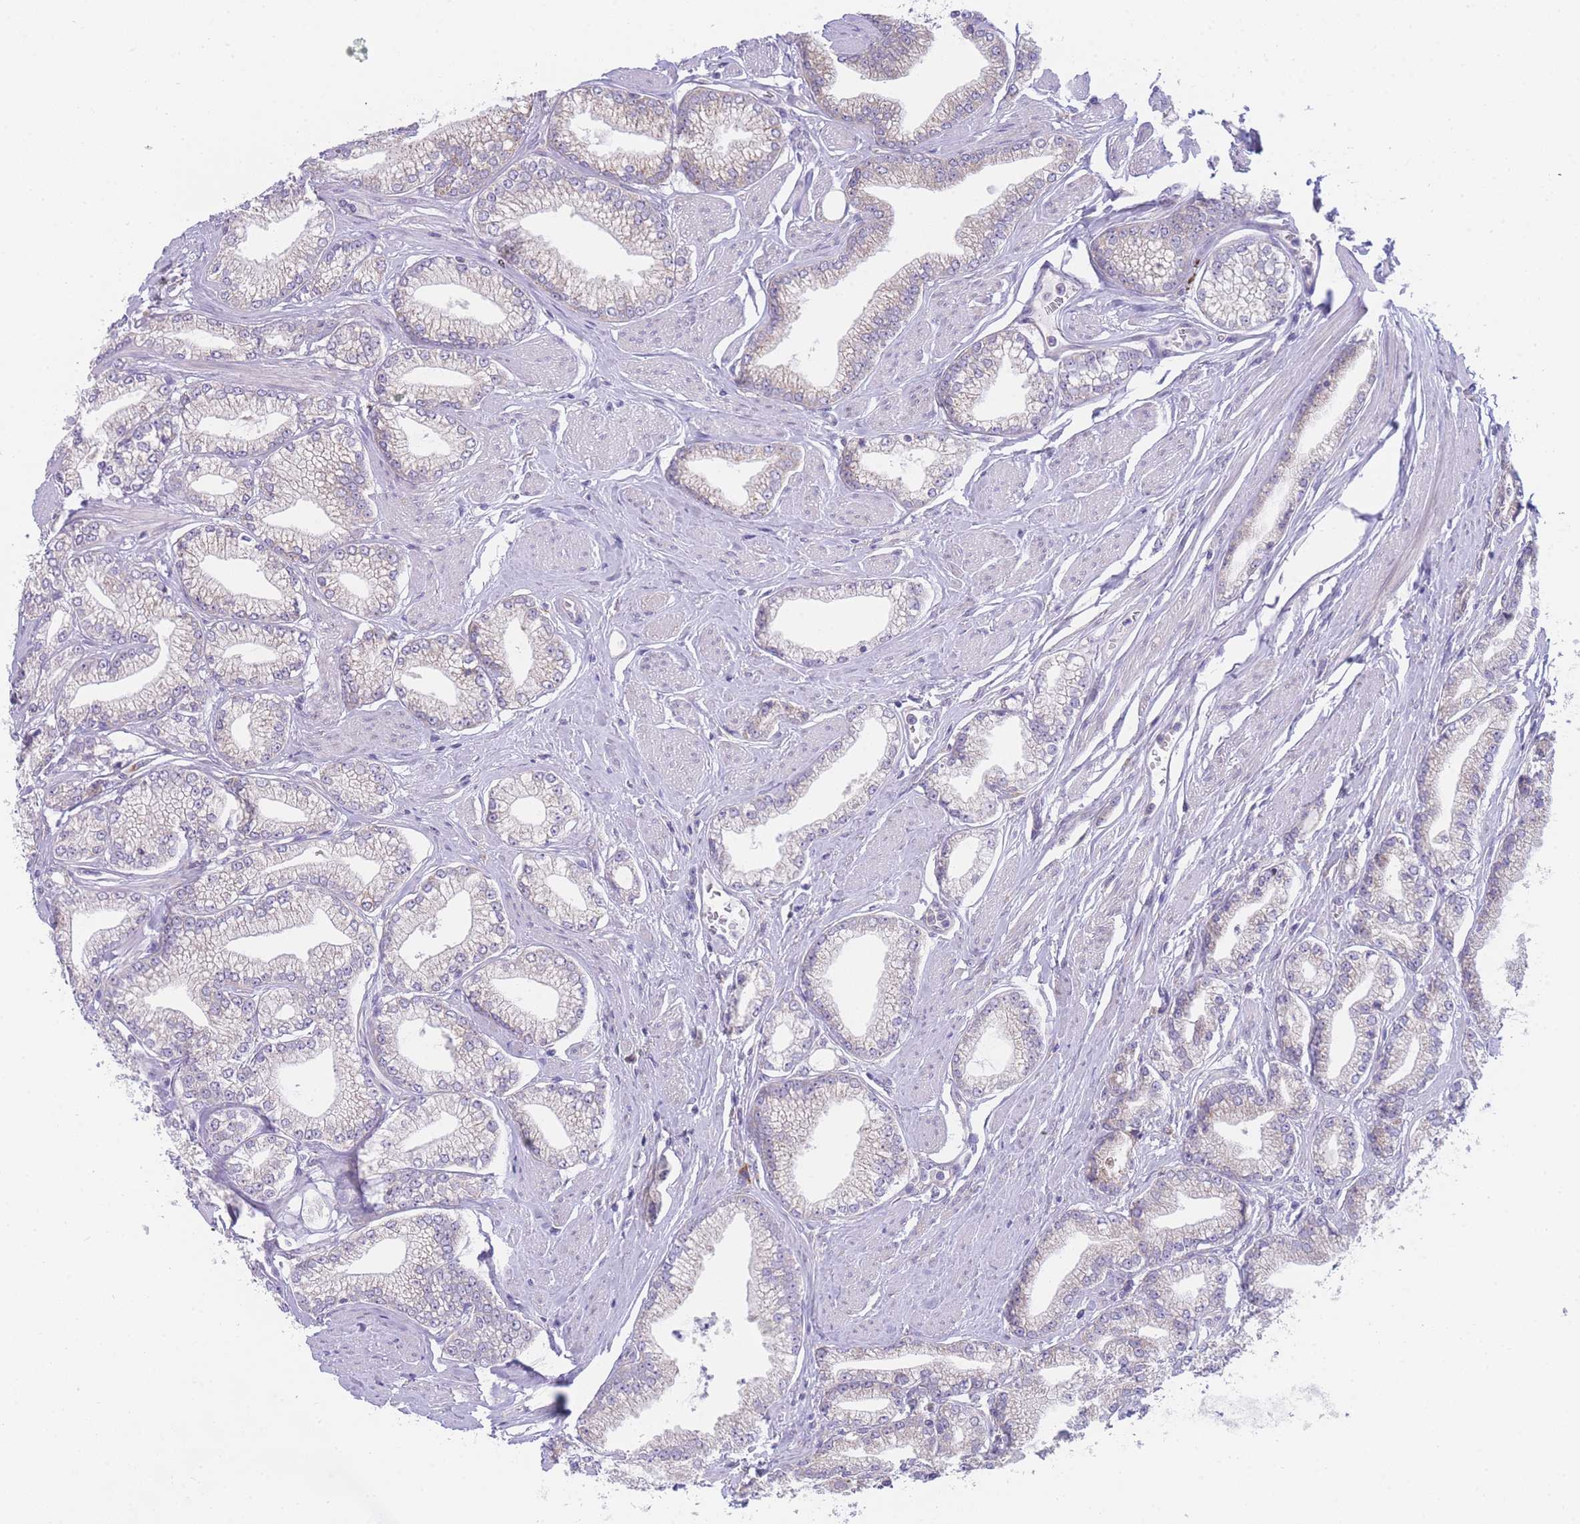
{"staining": {"intensity": "negative", "quantity": "none", "location": "none"}, "tissue": "prostate cancer", "cell_type": "Tumor cells", "image_type": "cancer", "snomed": [{"axis": "morphology", "description": "Adenocarcinoma, High grade"}, {"axis": "topography", "description": "Prostate"}], "caption": "IHC micrograph of neoplastic tissue: prostate high-grade adenocarcinoma stained with DAB reveals no significant protein staining in tumor cells.", "gene": "ZNF510", "patient": {"sex": "male", "age": 67}}